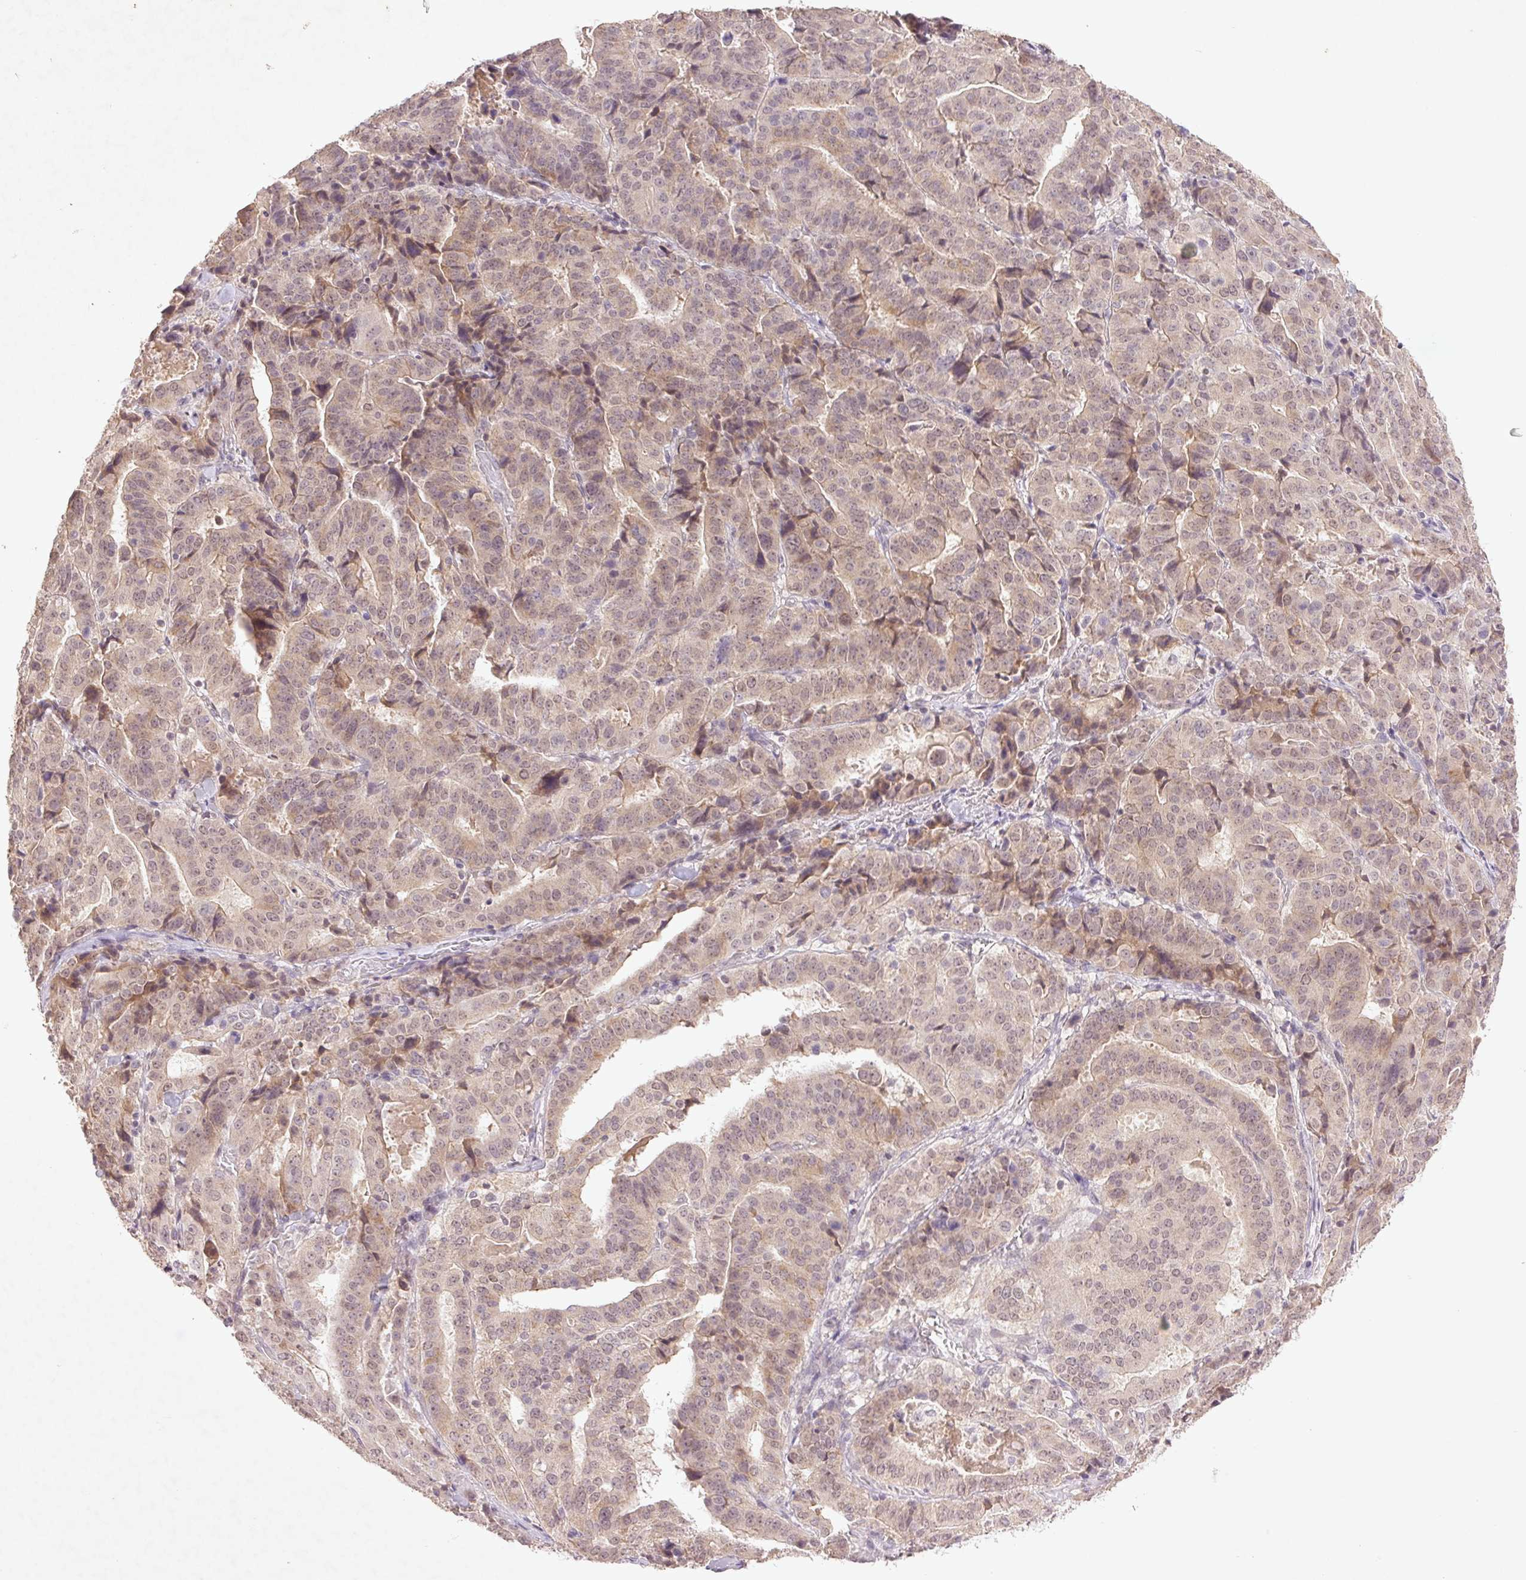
{"staining": {"intensity": "weak", "quantity": ">75%", "location": "nuclear"}, "tissue": "stomach cancer", "cell_type": "Tumor cells", "image_type": "cancer", "snomed": [{"axis": "morphology", "description": "Adenocarcinoma, NOS"}, {"axis": "topography", "description": "Stomach"}], "caption": "A histopathology image showing weak nuclear staining in approximately >75% of tumor cells in stomach cancer (adenocarcinoma), as visualized by brown immunohistochemical staining.", "gene": "FAM168B", "patient": {"sex": "male", "age": 48}}